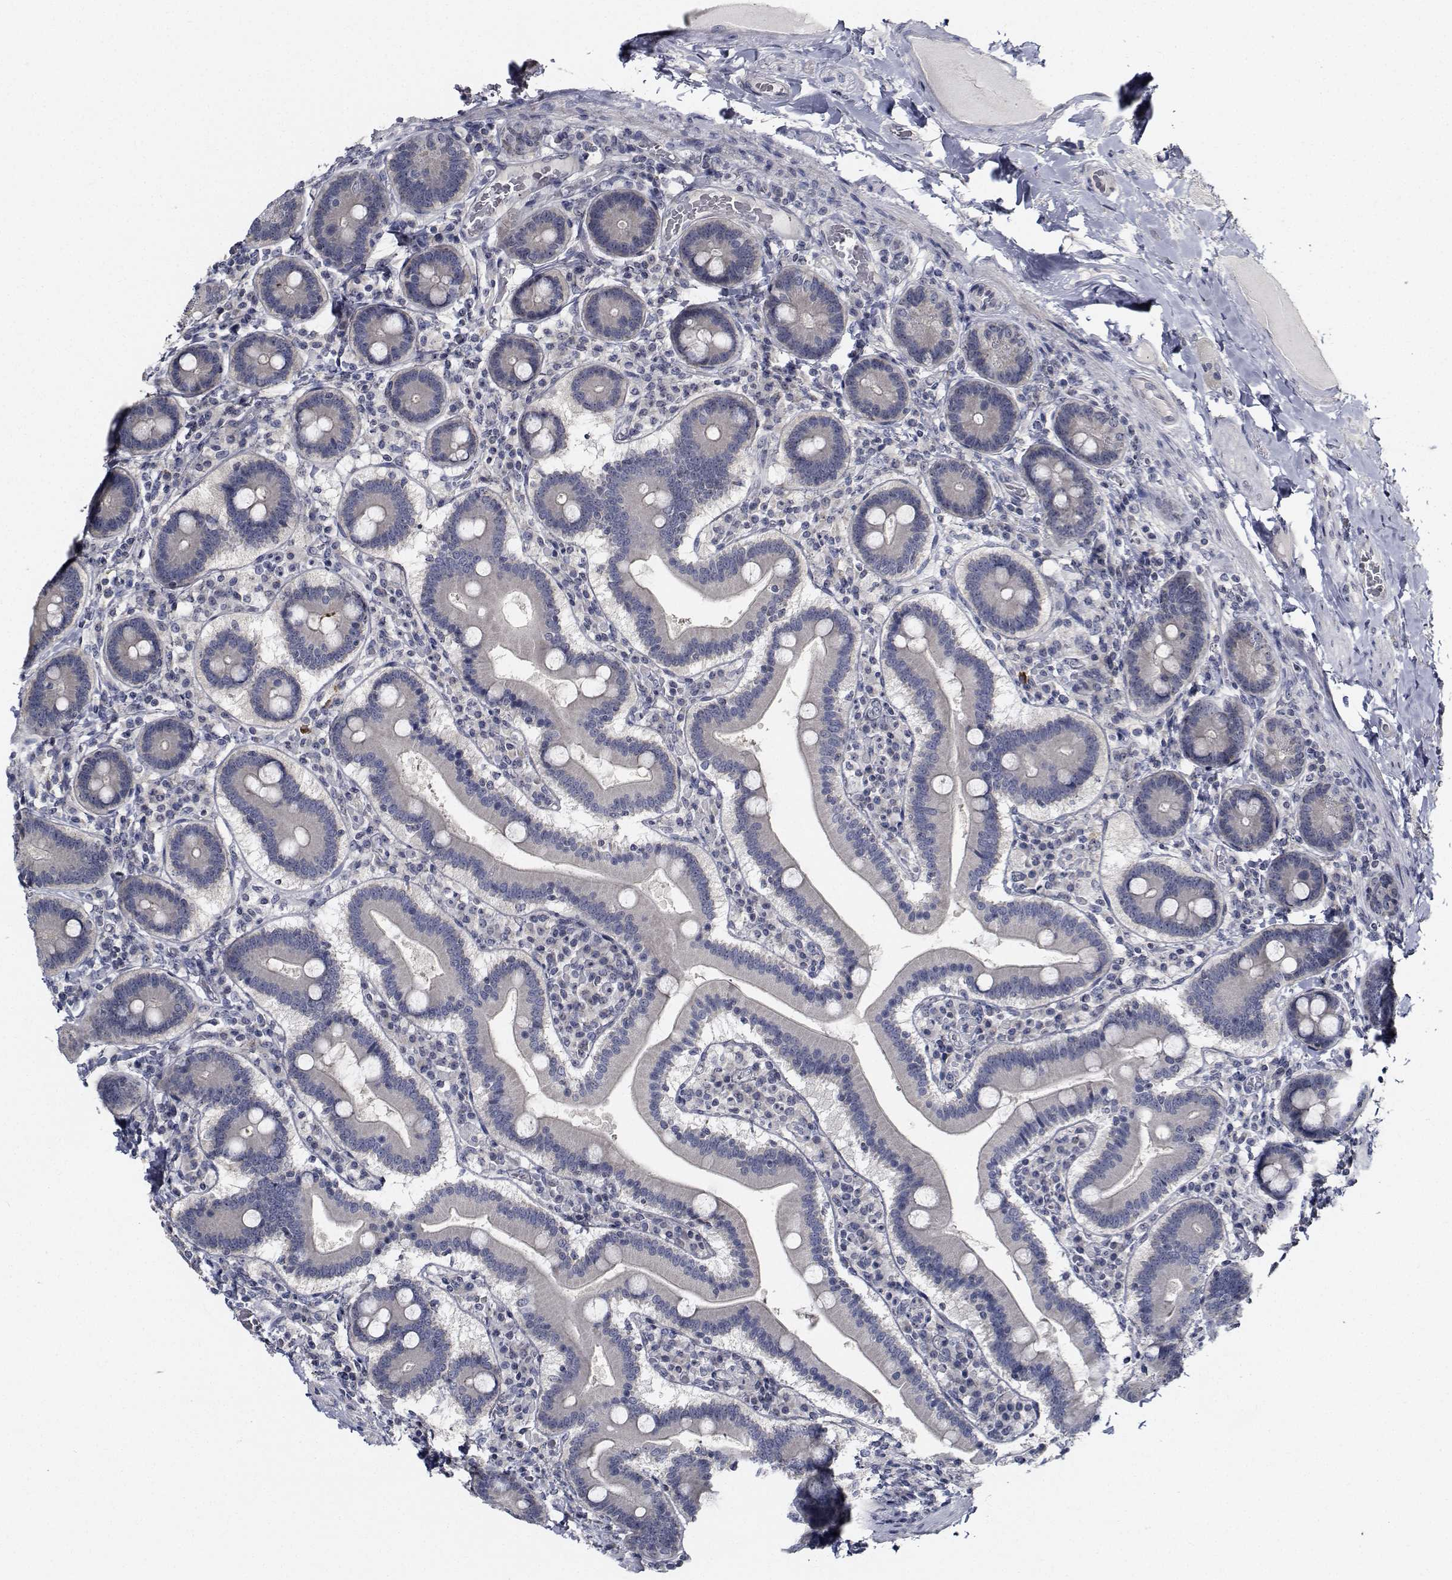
{"staining": {"intensity": "negative", "quantity": "none", "location": "none"}, "tissue": "duodenum", "cell_type": "Glandular cells", "image_type": "normal", "snomed": [{"axis": "morphology", "description": "Normal tissue, NOS"}, {"axis": "topography", "description": "Duodenum"}], "caption": "The image exhibits no staining of glandular cells in unremarkable duodenum. (DAB immunohistochemistry with hematoxylin counter stain).", "gene": "NVL", "patient": {"sex": "female", "age": 62}}